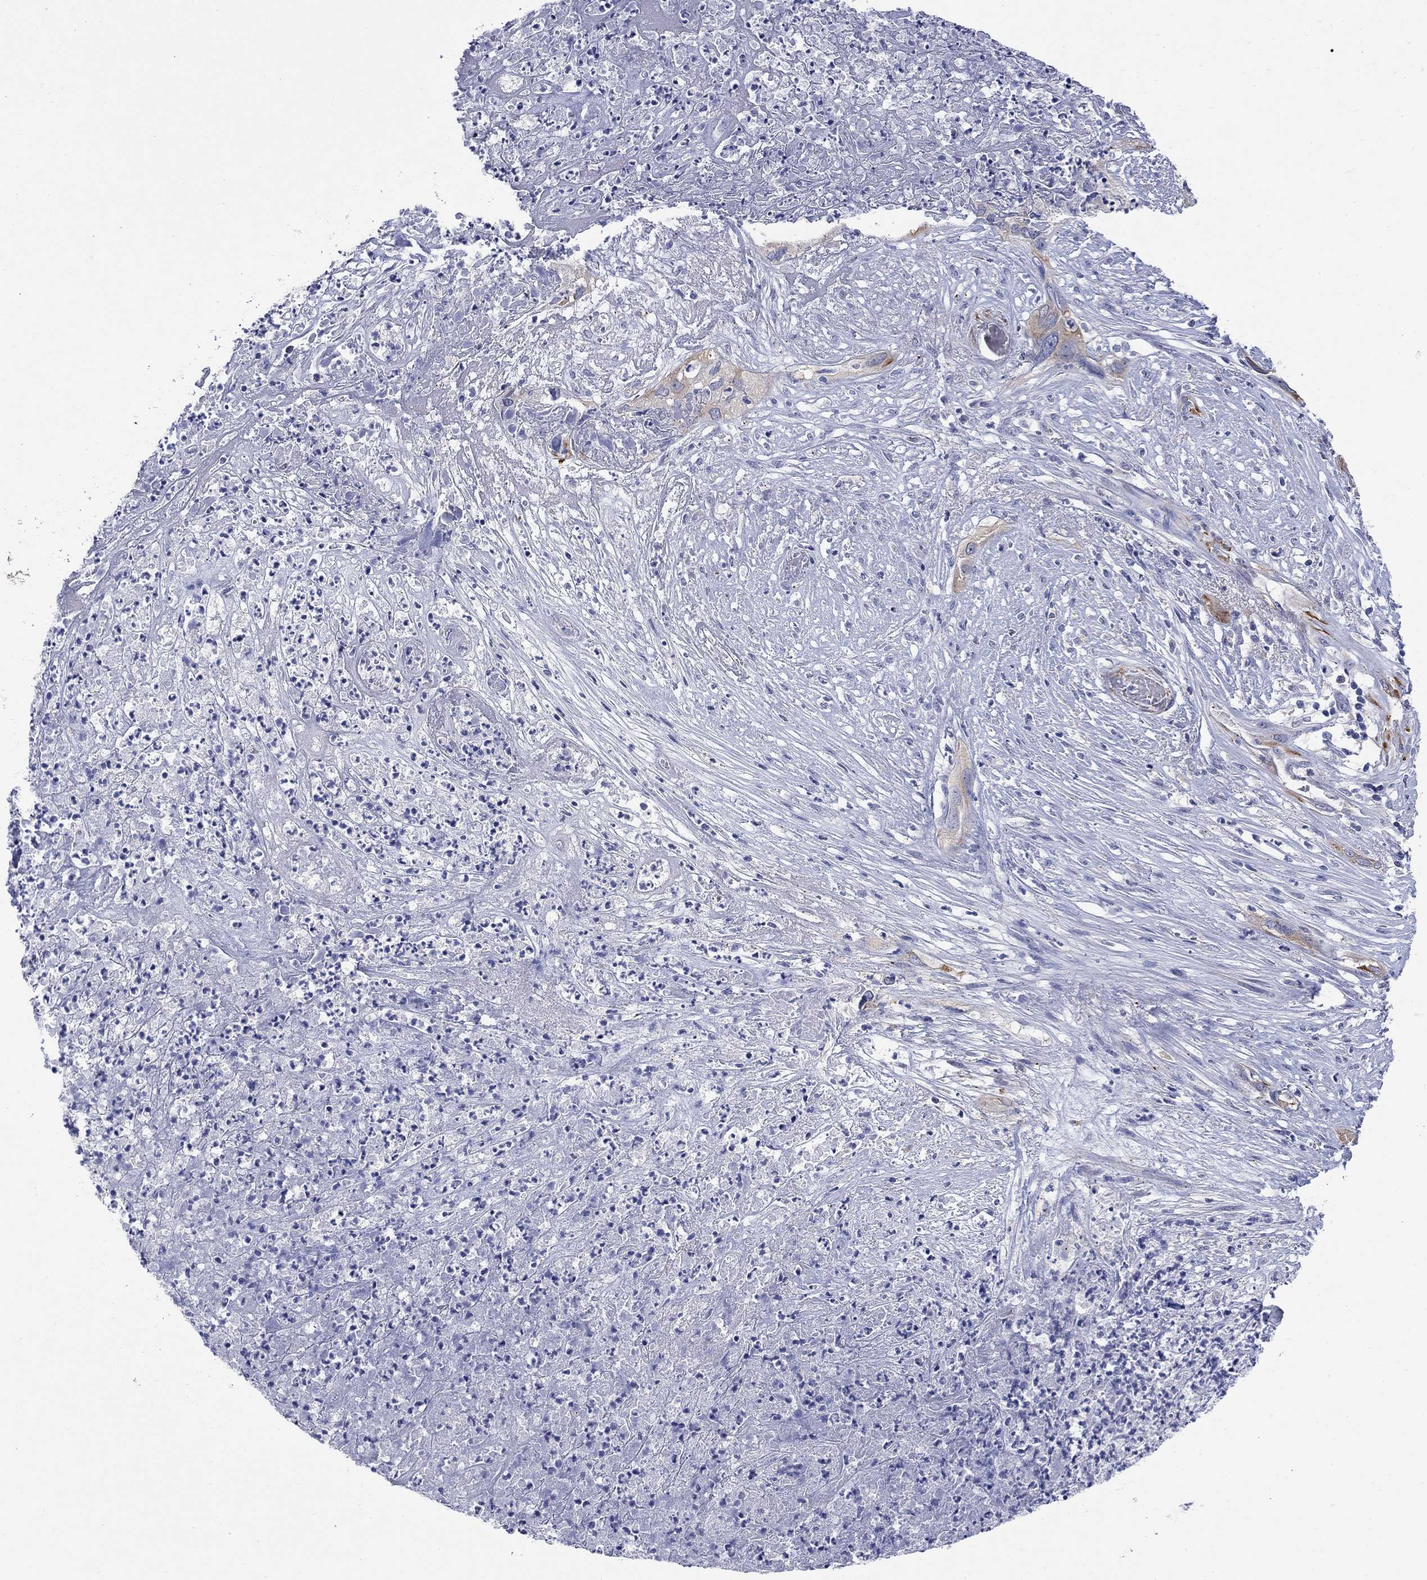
{"staining": {"intensity": "moderate", "quantity": "25%-75%", "location": "cytoplasmic/membranous"}, "tissue": "cervical cancer", "cell_type": "Tumor cells", "image_type": "cancer", "snomed": [{"axis": "morphology", "description": "Squamous cell carcinoma, NOS"}, {"axis": "topography", "description": "Cervix"}], "caption": "Cervical squamous cell carcinoma tissue demonstrates moderate cytoplasmic/membranous positivity in approximately 25%-75% of tumor cells, visualized by immunohistochemistry.", "gene": "PTPRZ1", "patient": {"sex": "female", "age": 57}}